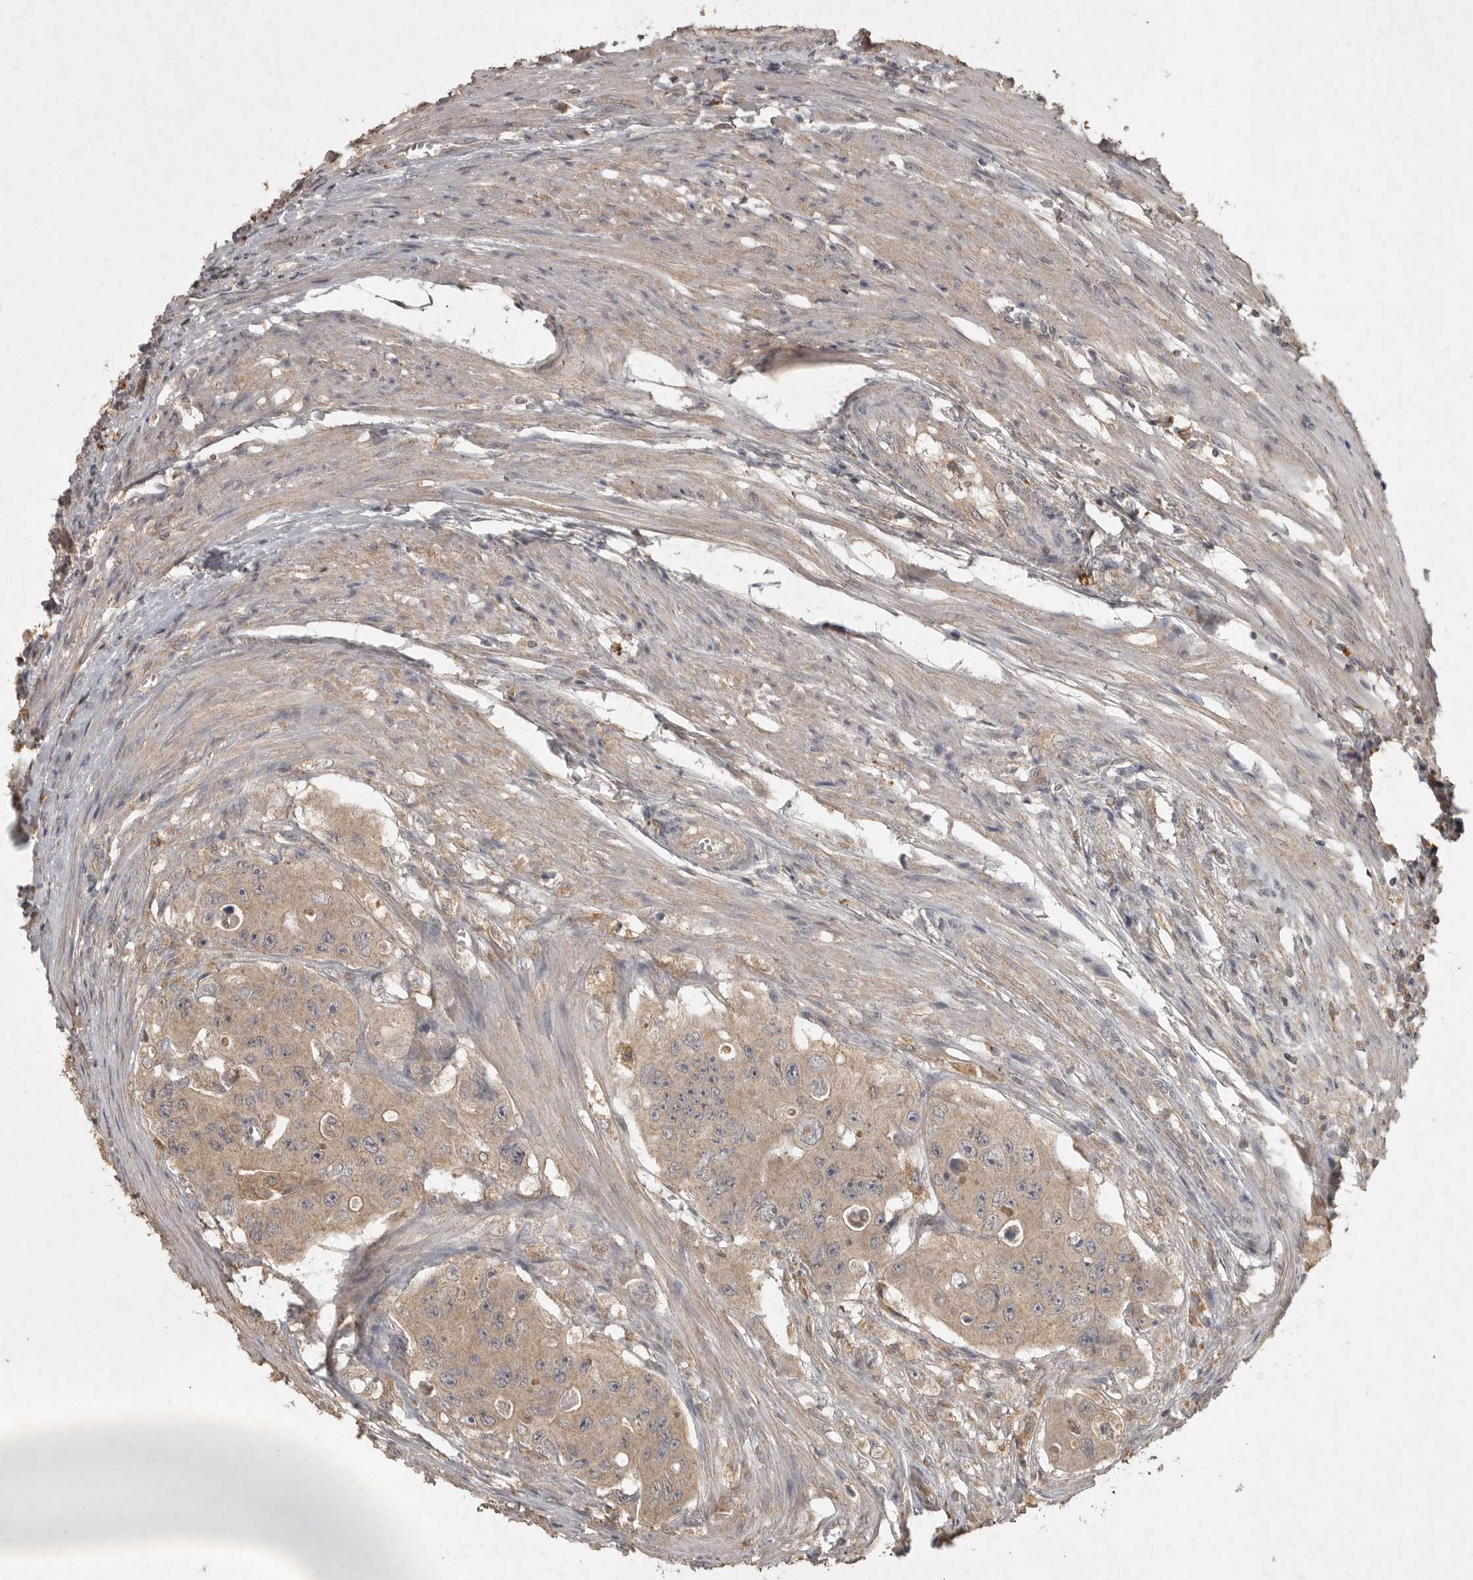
{"staining": {"intensity": "weak", "quantity": ">75%", "location": "cytoplasmic/membranous"}, "tissue": "colorectal cancer", "cell_type": "Tumor cells", "image_type": "cancer", "snomed": [{"axis": "morphology", "description": "Adenocarcinoma, NOS"}, {"axis": "topography", "description": "Colon"}], "caption": "Approximately >75% of tumor cells in human colorectal adenocarcinoma display weak cytoplasmic/membranous protein staining as visualized by brown immunohistochemical staining.", "gene": "ADAMTS4", "patient": {"sex": "female", "age": 46}}